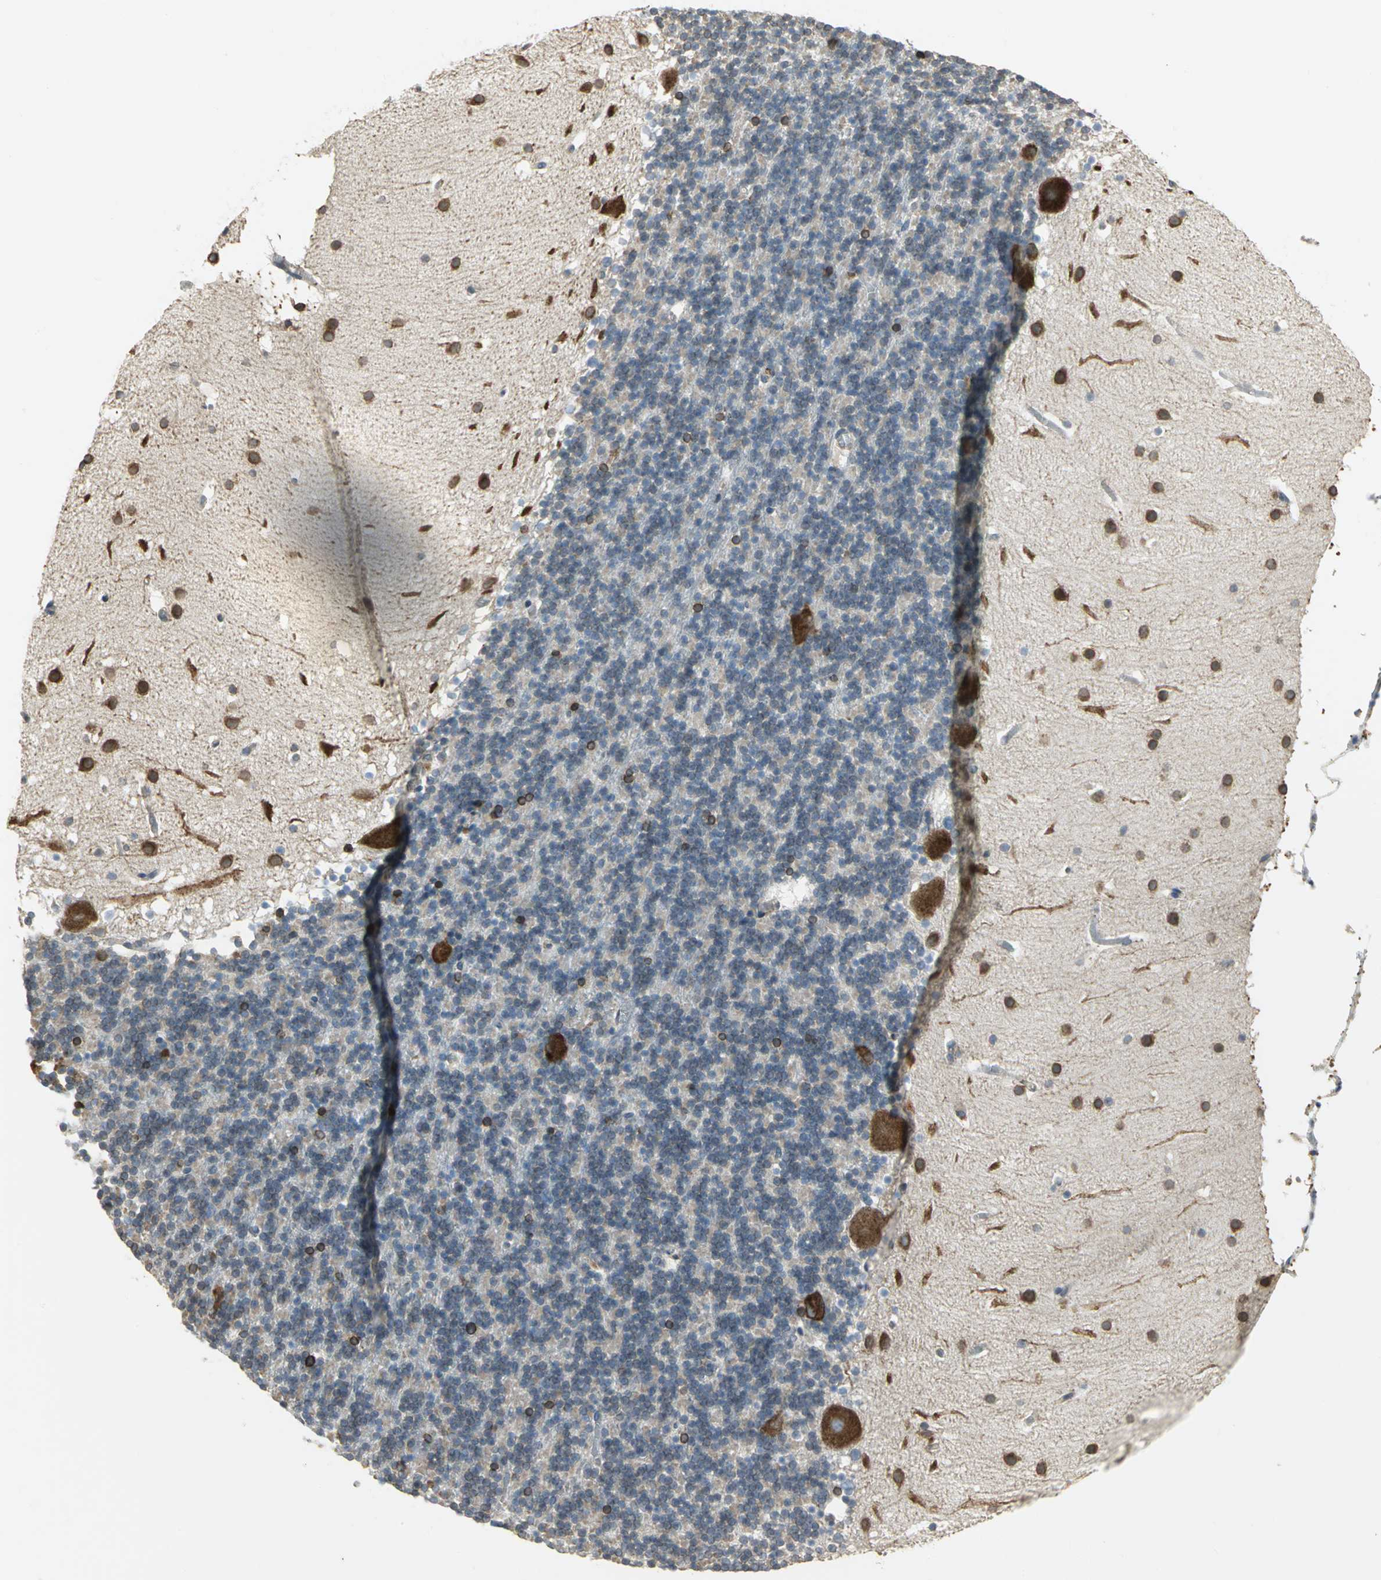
{"staining": {"intensity": "moderate", "quantity": "<25%", "location": "cytoplasmic/membranous"}, "tissue": "cerebellum", "cell_type": "Cells in granular layer", "image_type": "normal", "snomed": [{"axis": "morphology", "description": "Normal tissue, NOS"}, {"axis": "topography", "description": "Cerebellum"}], "caption": "Cells in granular layer show moderate cytoplasmic/membranous staining in about <25% of cells in normal cerebellum. The staining is performed using DAB brown chromogen to label protein expression. The nuclei are counter-stained blue using hematoxylin.", "gene": "SYVN1", "patient": {"sex": "male", "age": 45}}